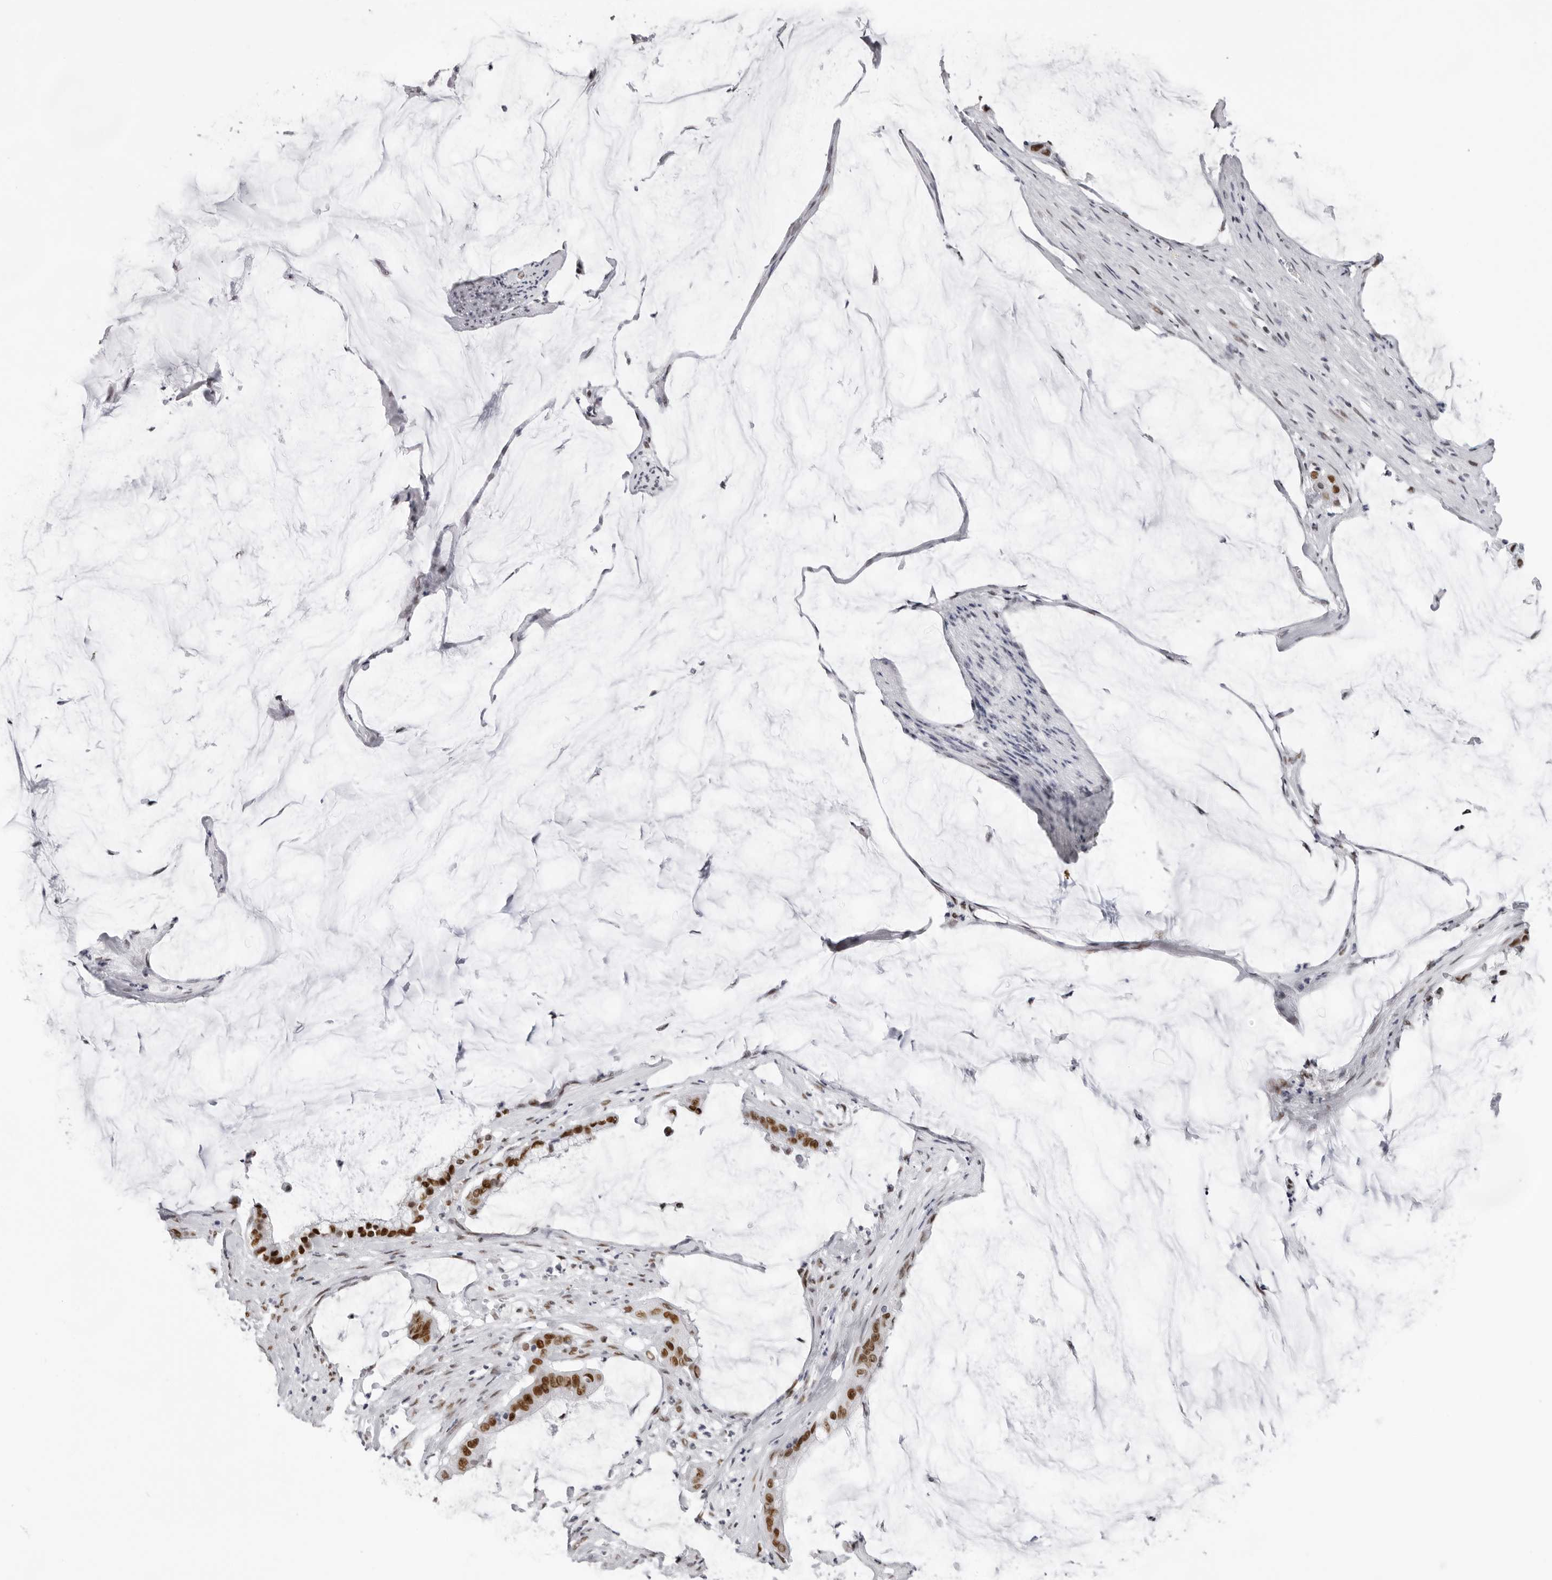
{"staining": {"intensity": "strong", "quantity": ">75%", "location": "nuclear"}, "tissue": "pancreatic cancer", "cell_type": "Tumor cells", "image_type": "cancer", "snomed": [{"axis": "morphology", "description": "Adenocarcinoma, NOS"}, {"axis": "topography", "description": "Pancreas"}], "caption": "Pancreatic adenocarcinoma tissue demonstrates strong nuclear positivity in about >75% of tumor cells, visualized by immunohistochemistry.", "gene": "IRF2BP2", "patient": {"sex": "male", "age": 41}}